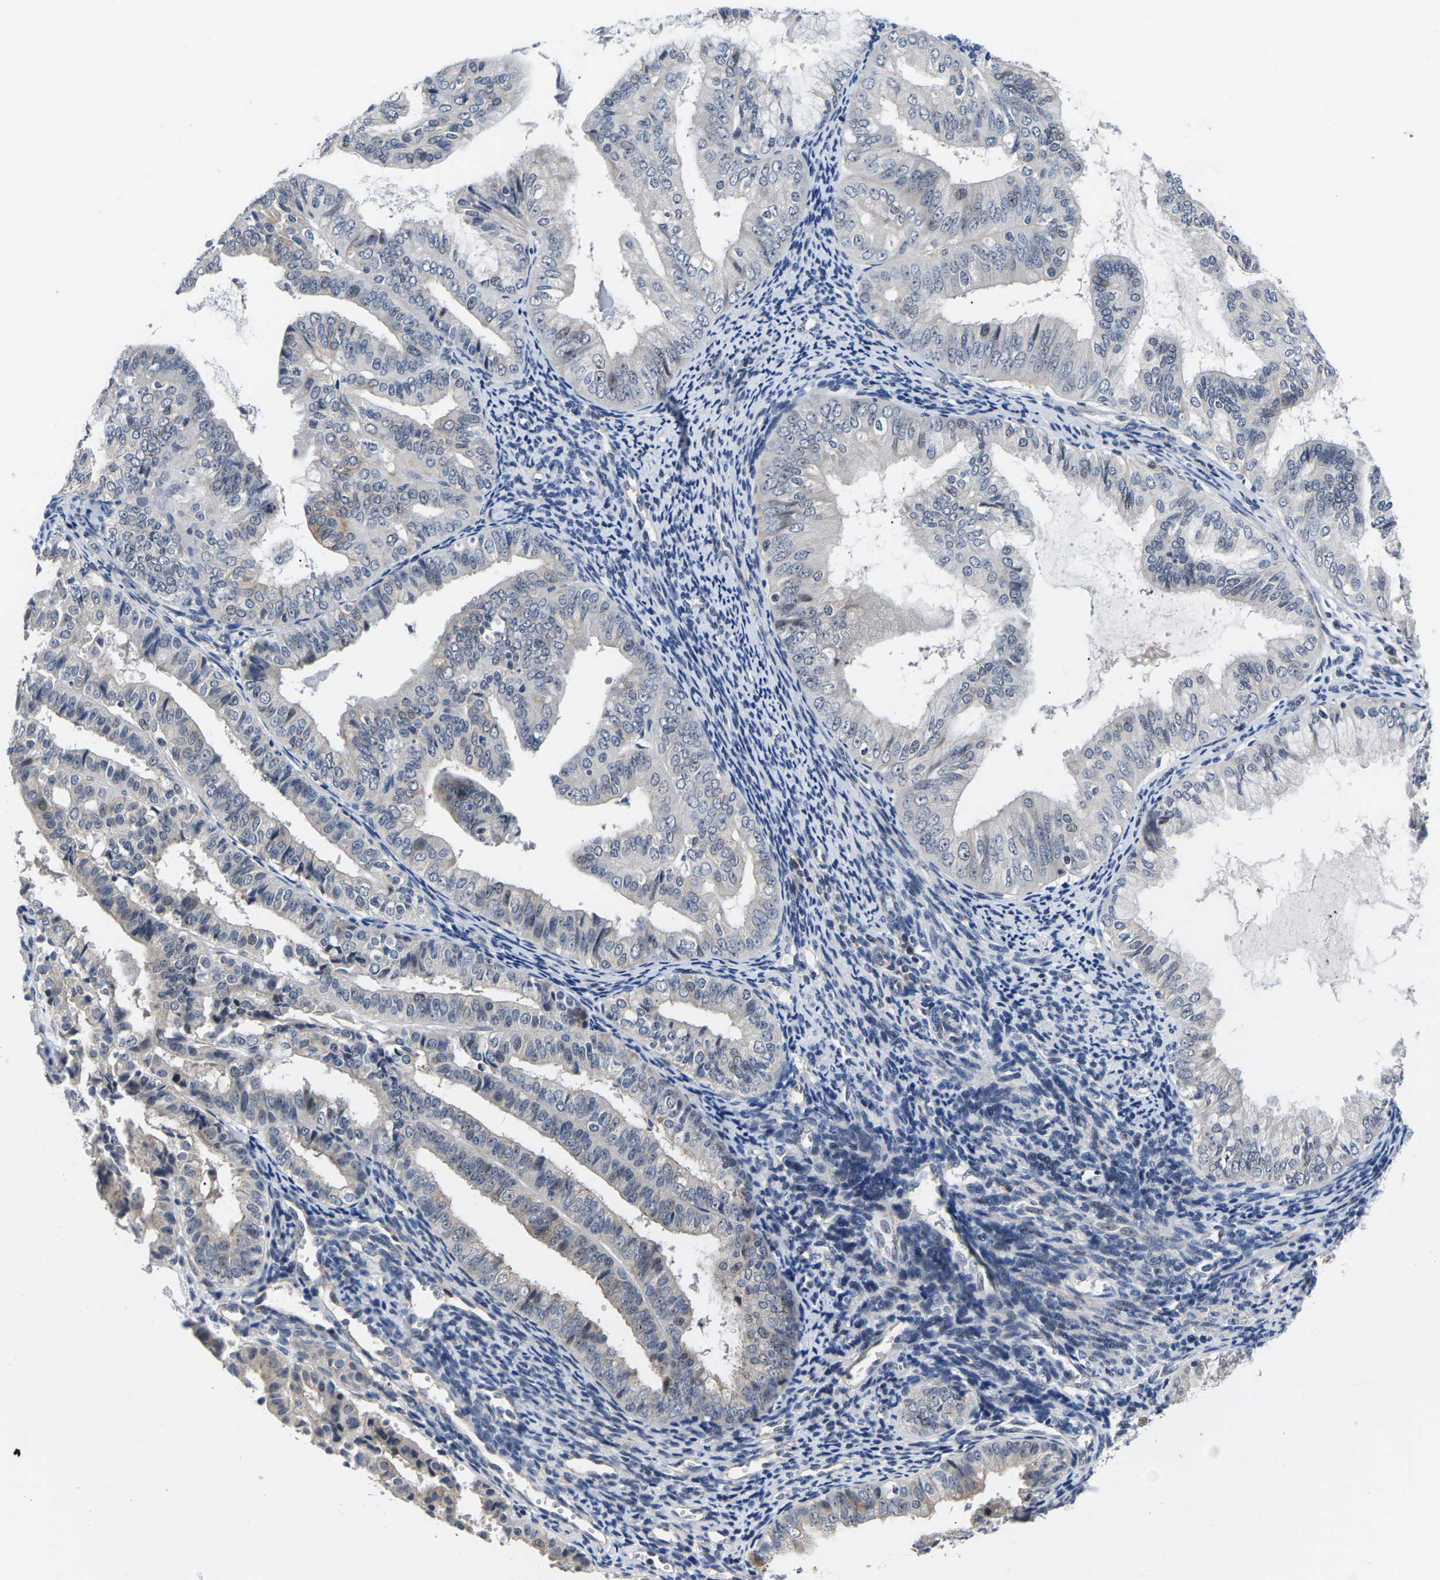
{"staining": {"intensity": "weak", "quantity": "25%-75%", "location": "cytoplasmic/membranous"}, "tissue": "endometrial cancer", "cell_type": "Tumor cells", "image_type": "cancer", "snomed": [{"axis": "morphology", "description": "Adenocarcinoma, NOS"}, {"axis": "topography", "description": "Endometrium"}], "caption": "Approximately 25%-75% of tumor cells in endometrial cancer reveal weak cytoplasmic/membranous protein positivity as visualized by brown immunohistochemical staining.", "gene": "ST6GAL2", "patient": {"sex": "female", "age": 63}}